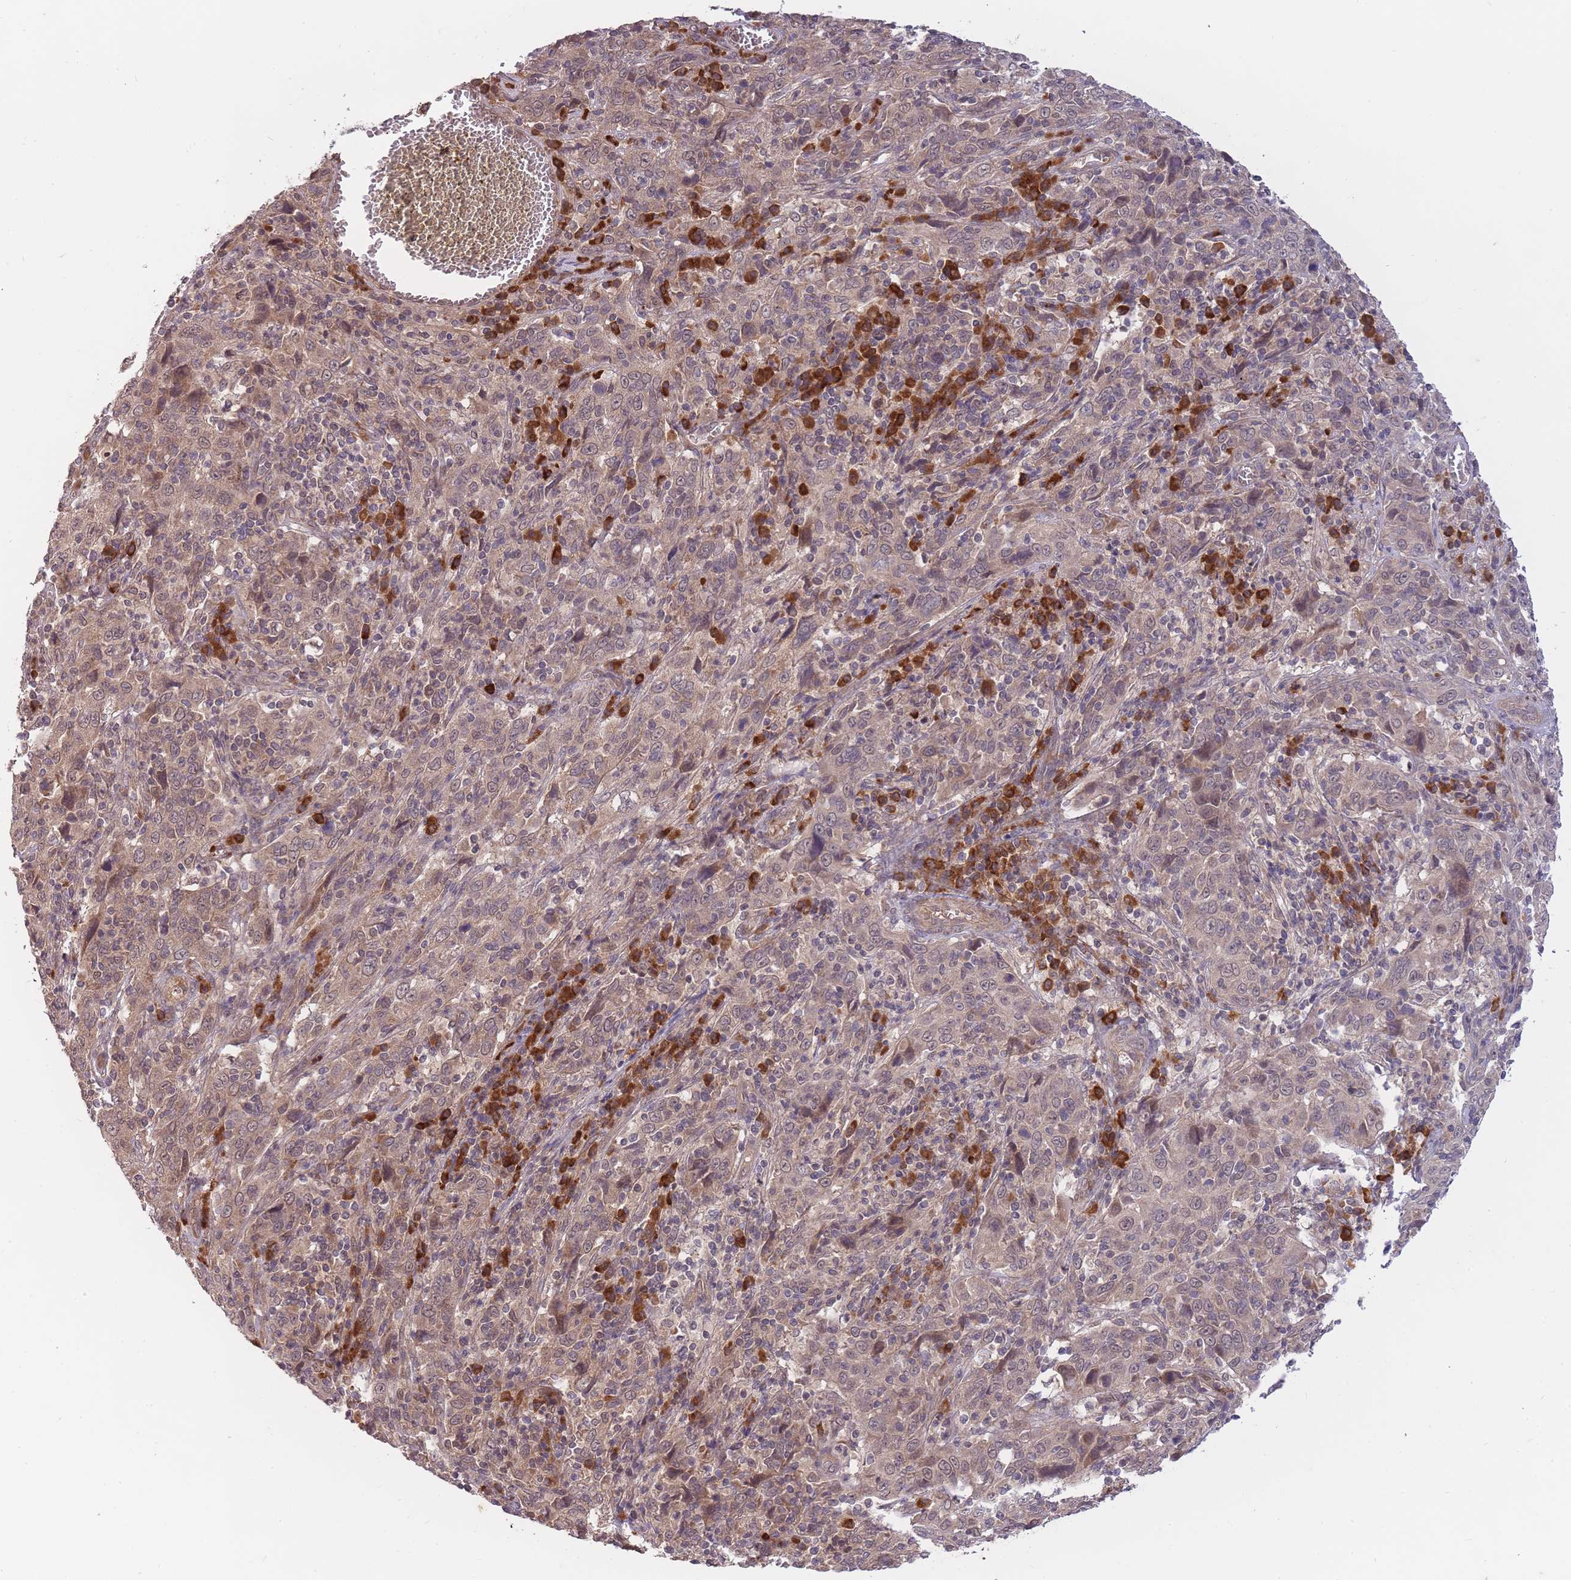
{"staining": {"intensity": "weak", "quantity": ">75%", "location": "cytoplasmic/membranous,nuclear"}, "tissue": "cervical cancer", "cell_type": "Tumor cells", "image_type": "cancer", "snomed": [{"axis": "morphology", "description": "Squamous cell carcinoma, NOS"}, {"axis": "topography", "description": "Cervix"}], "caption": "The histopathology image displays a brown stain indicating the presence of a protein in the cytoplasmic/membranous and nuclear of tumor cells in cervical cancer.", "gene": "SMC6", "patient": {"sex": "female", "age": 46}}